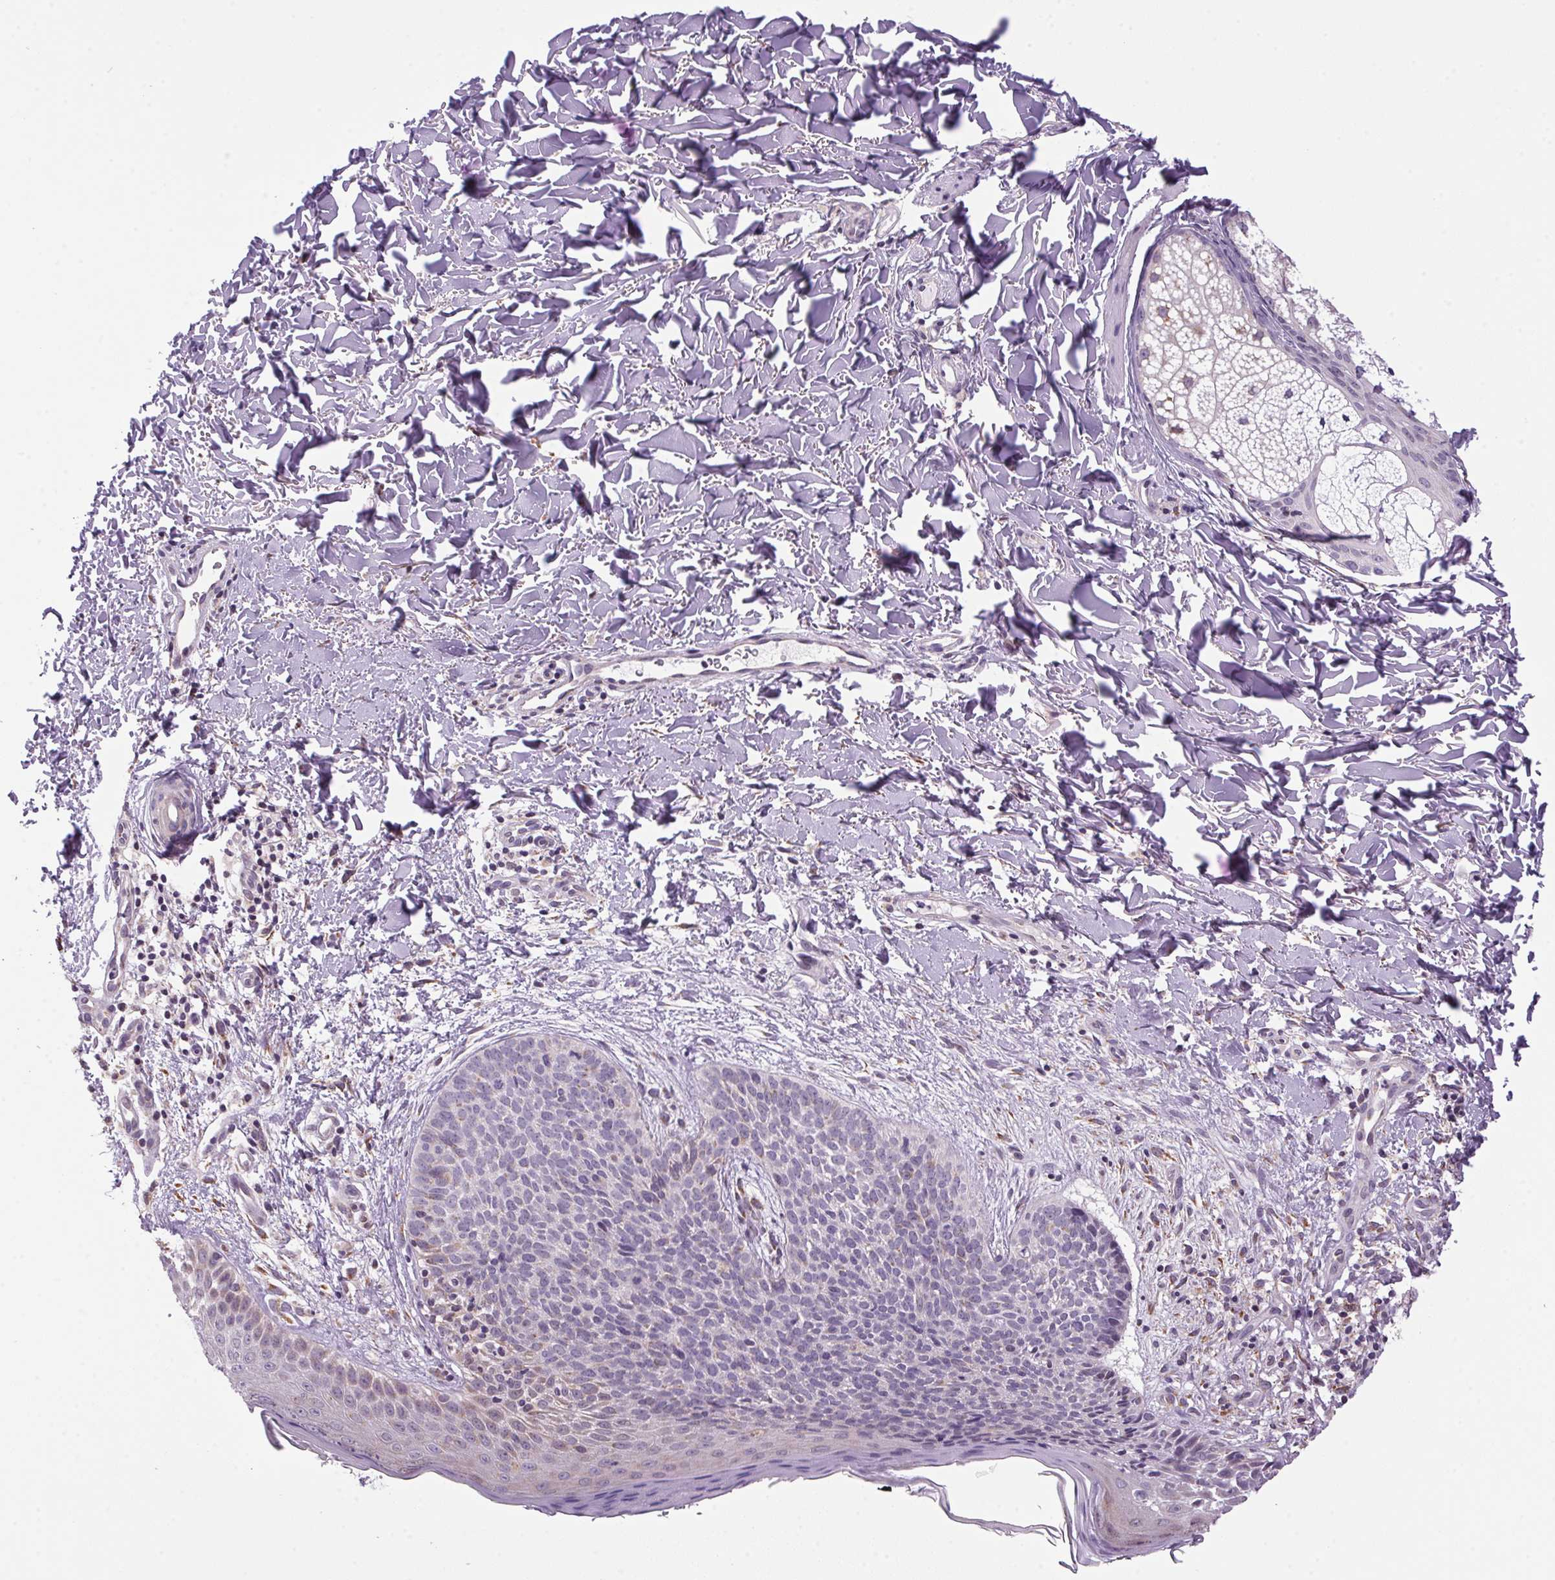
{"staining": {"intensity": "negative", "quantity": "none", "location": "none"}, "tissue": "skin cancer", "cell_type": "Tumor cells", "image_type": "cancer", "snomed": [{"axis": "morphology", "description": "Basal cell carcinoma"}, {"axis": "topography", "description": "Skin"}], "caption": "IHC micrograph of neoplastic tissue: skin cancer (basal cell carcinoma) stained with DAB reveals no significant protein staining in tumor cells. Brightfield microscopy of immunohistochemistry (IHC) stained with DAB (brown) and hematoxylin (blue), captured at high magnification.", "gene": "AKR1E2", "patient": {"sex": "male", "age": 57}}